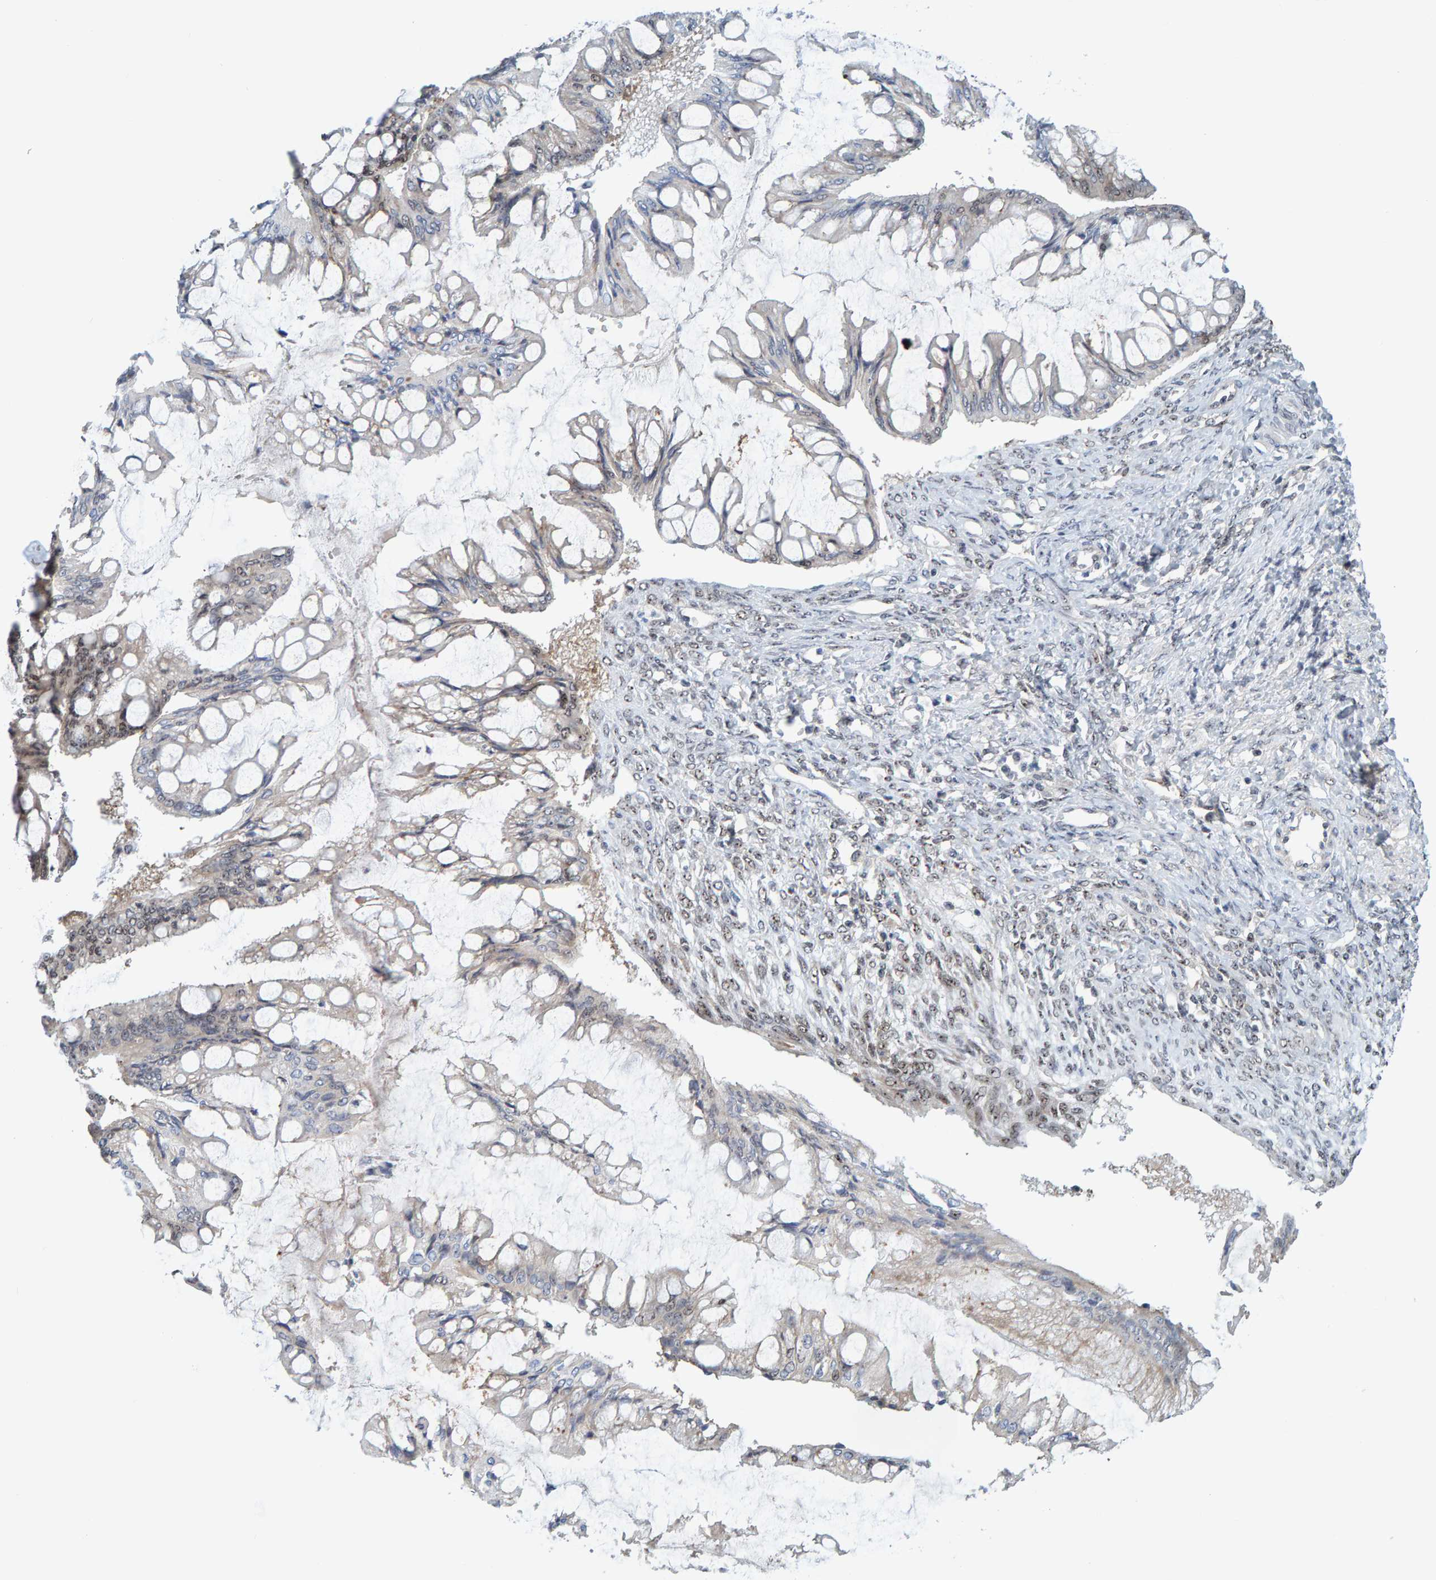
{"staining": {"intensity": "weak", "quantity": "<25%", "location": "nuclear"}, "tissue": "ovarian cancer", "cell_type": "Tumor cells", "image_type": "cancer", "snomed": [{"axis": "morphology", "description": "Cystadenocarcinoma, mucinous, NOS"}, {"axis": "topography", "description": "Ovary"}], "caption": "This histopathology image is of ovarian cancer (mucinous cystadenocarcinoma) stained with immunohistochemistry (IHC) to label a protein in brown with the nuclei are counter-stained blue. There is no staining in tumor cells. The staining was performed using DAB (3,3'-diaminobenzidine) to visualize the protein expression in brown, while the nuclei were stained in blue with hematoxylin (Magnification: 20x).", "gene": "POLR1E", "patient": {"sex": "female", "age": 73}}